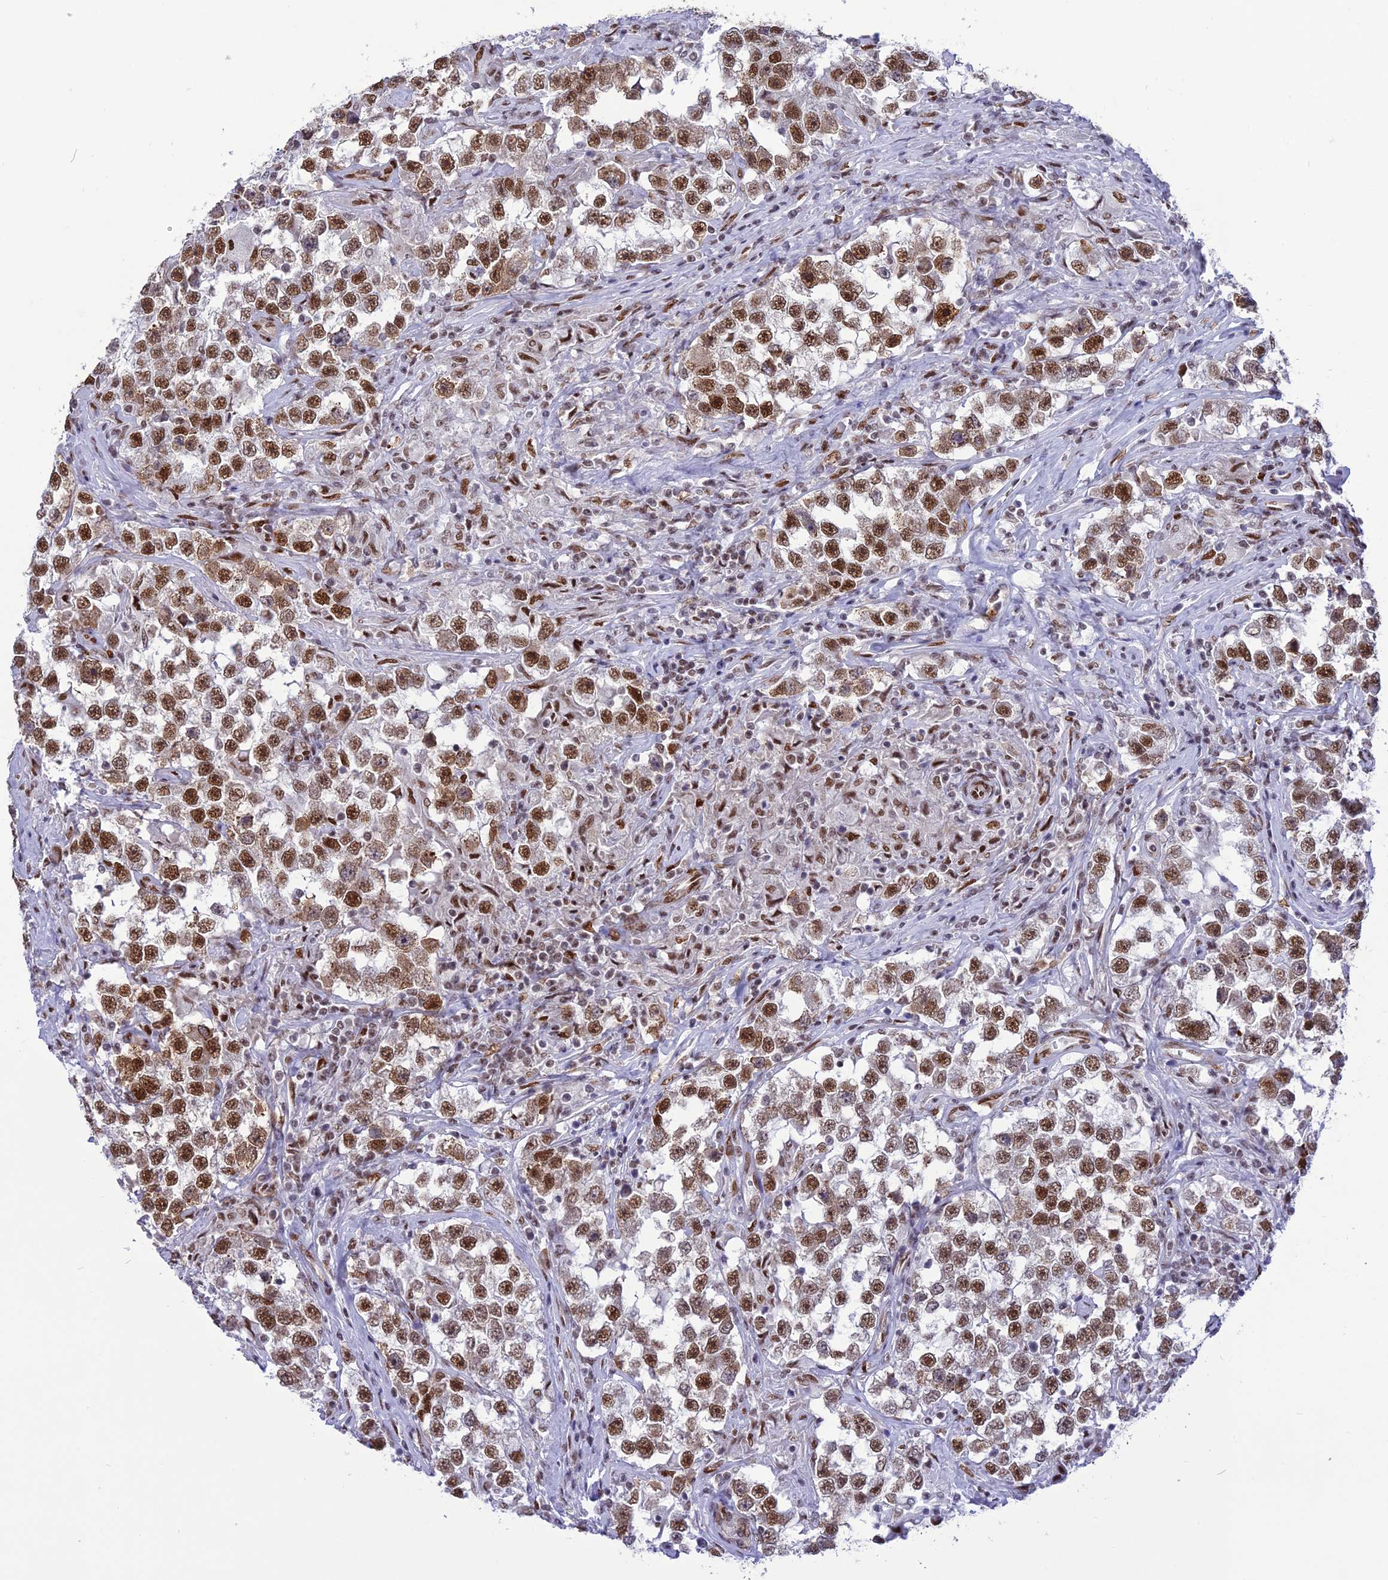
{"staining": {"intensity": "moderate", "quantity": ">75%", "location": "nuclear"}, "tissue": "testis cancer", "cell_type": "Tumor cells", "image_type": "cancer", "snomed": [{"axis": "morphology", "description": "Seminoma, NOS"}, {"axis": "topography", "description": "Testis"}], "caption": "Immunohistochemistry (DAB) staining of testis seminoma exhibits moderate nuclear protein staining in about >75% of tumor cells.", "gene": "DDX1", "patient": {"sex": "male", "age": 46}}